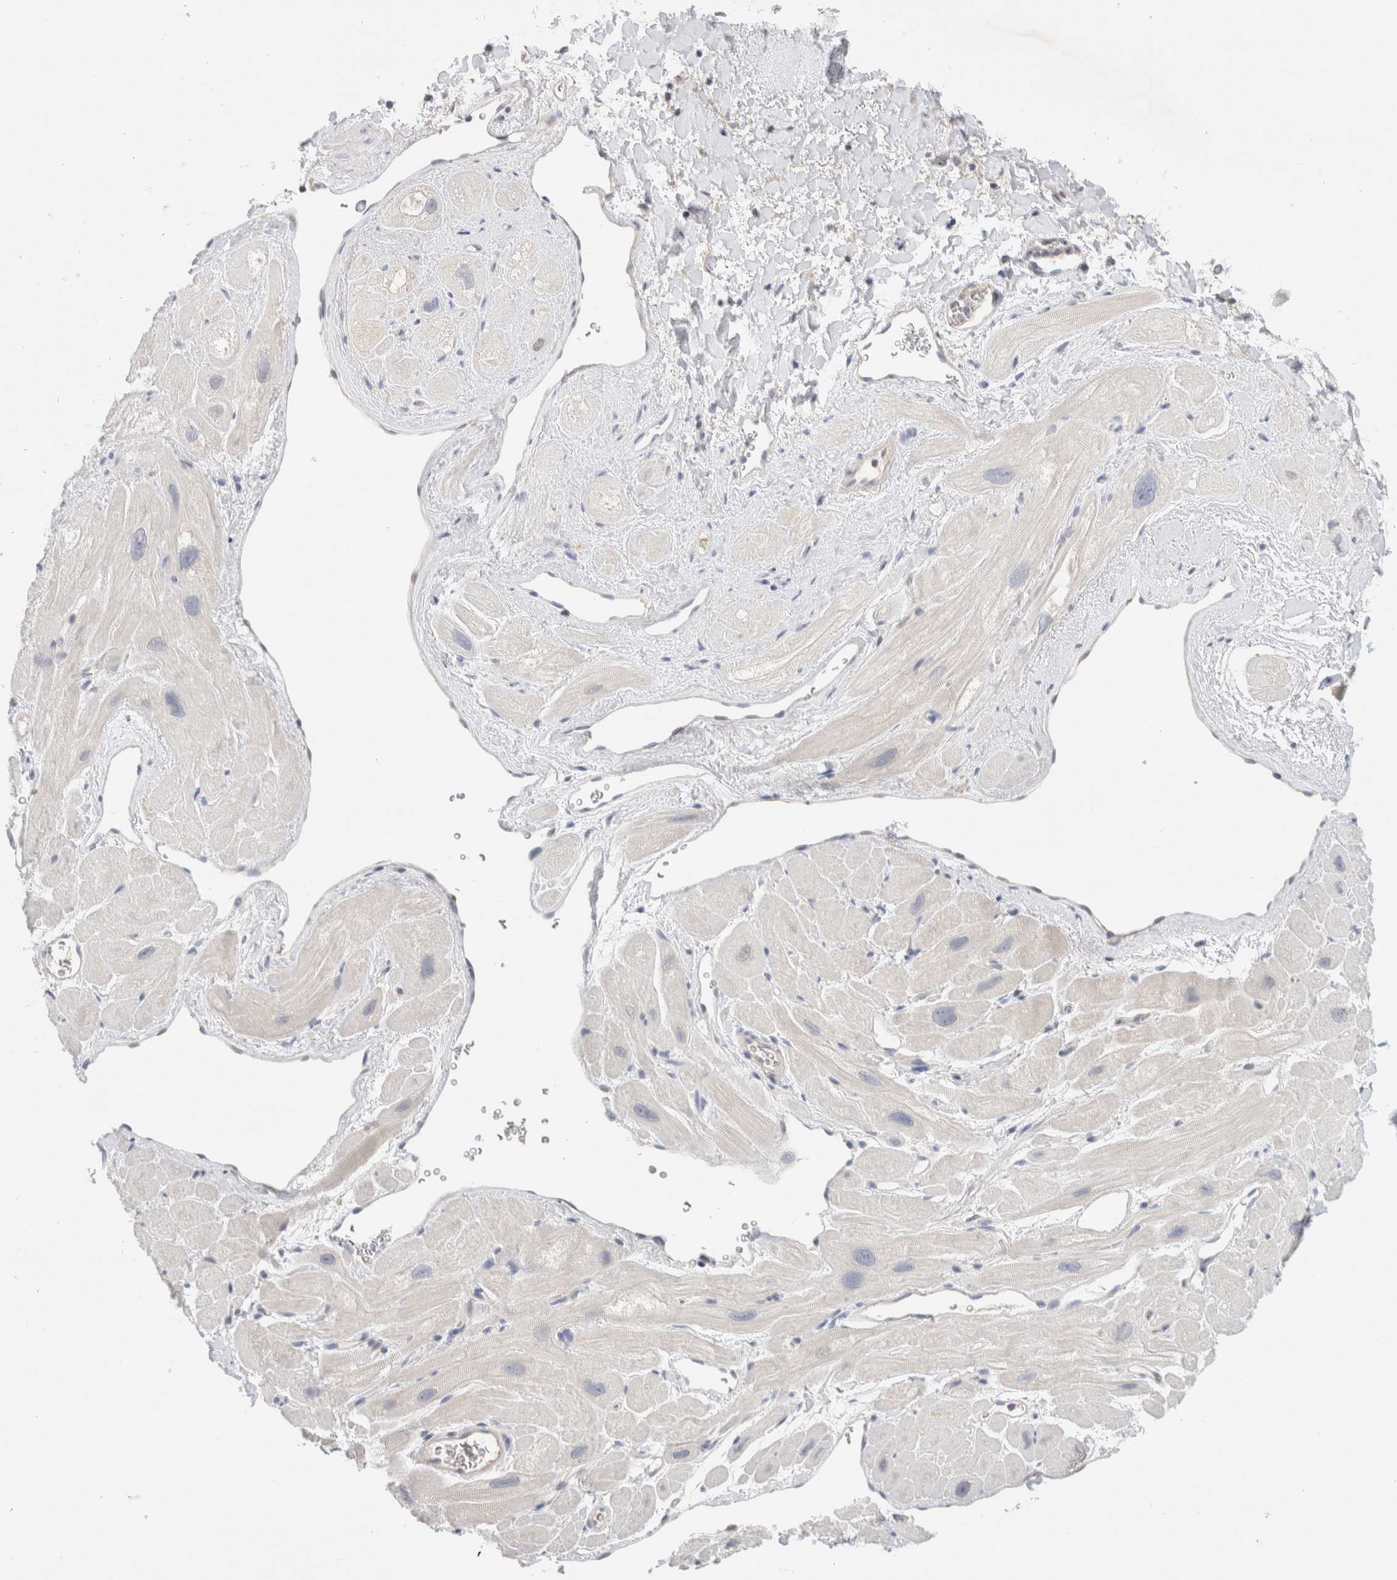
{"staining": {"intensity": "negative", "quantity": "none", "location": "none"}, "tissue": "heart muscle", "cell_type": "Cardiomyocytes", "image_type": "normal", "snomed": [{"axis": "morphology", "description": "Normal tissue, NOS"}, {"axis": "topography", "description": "Heart"}], "caption": "This is a image of immunohistochemistry staining of benign heart muscle, which shows no staining in cardiomyocytes.", "gene": "SDR16C5", "patient": {"sex": "male", "age": 49}}